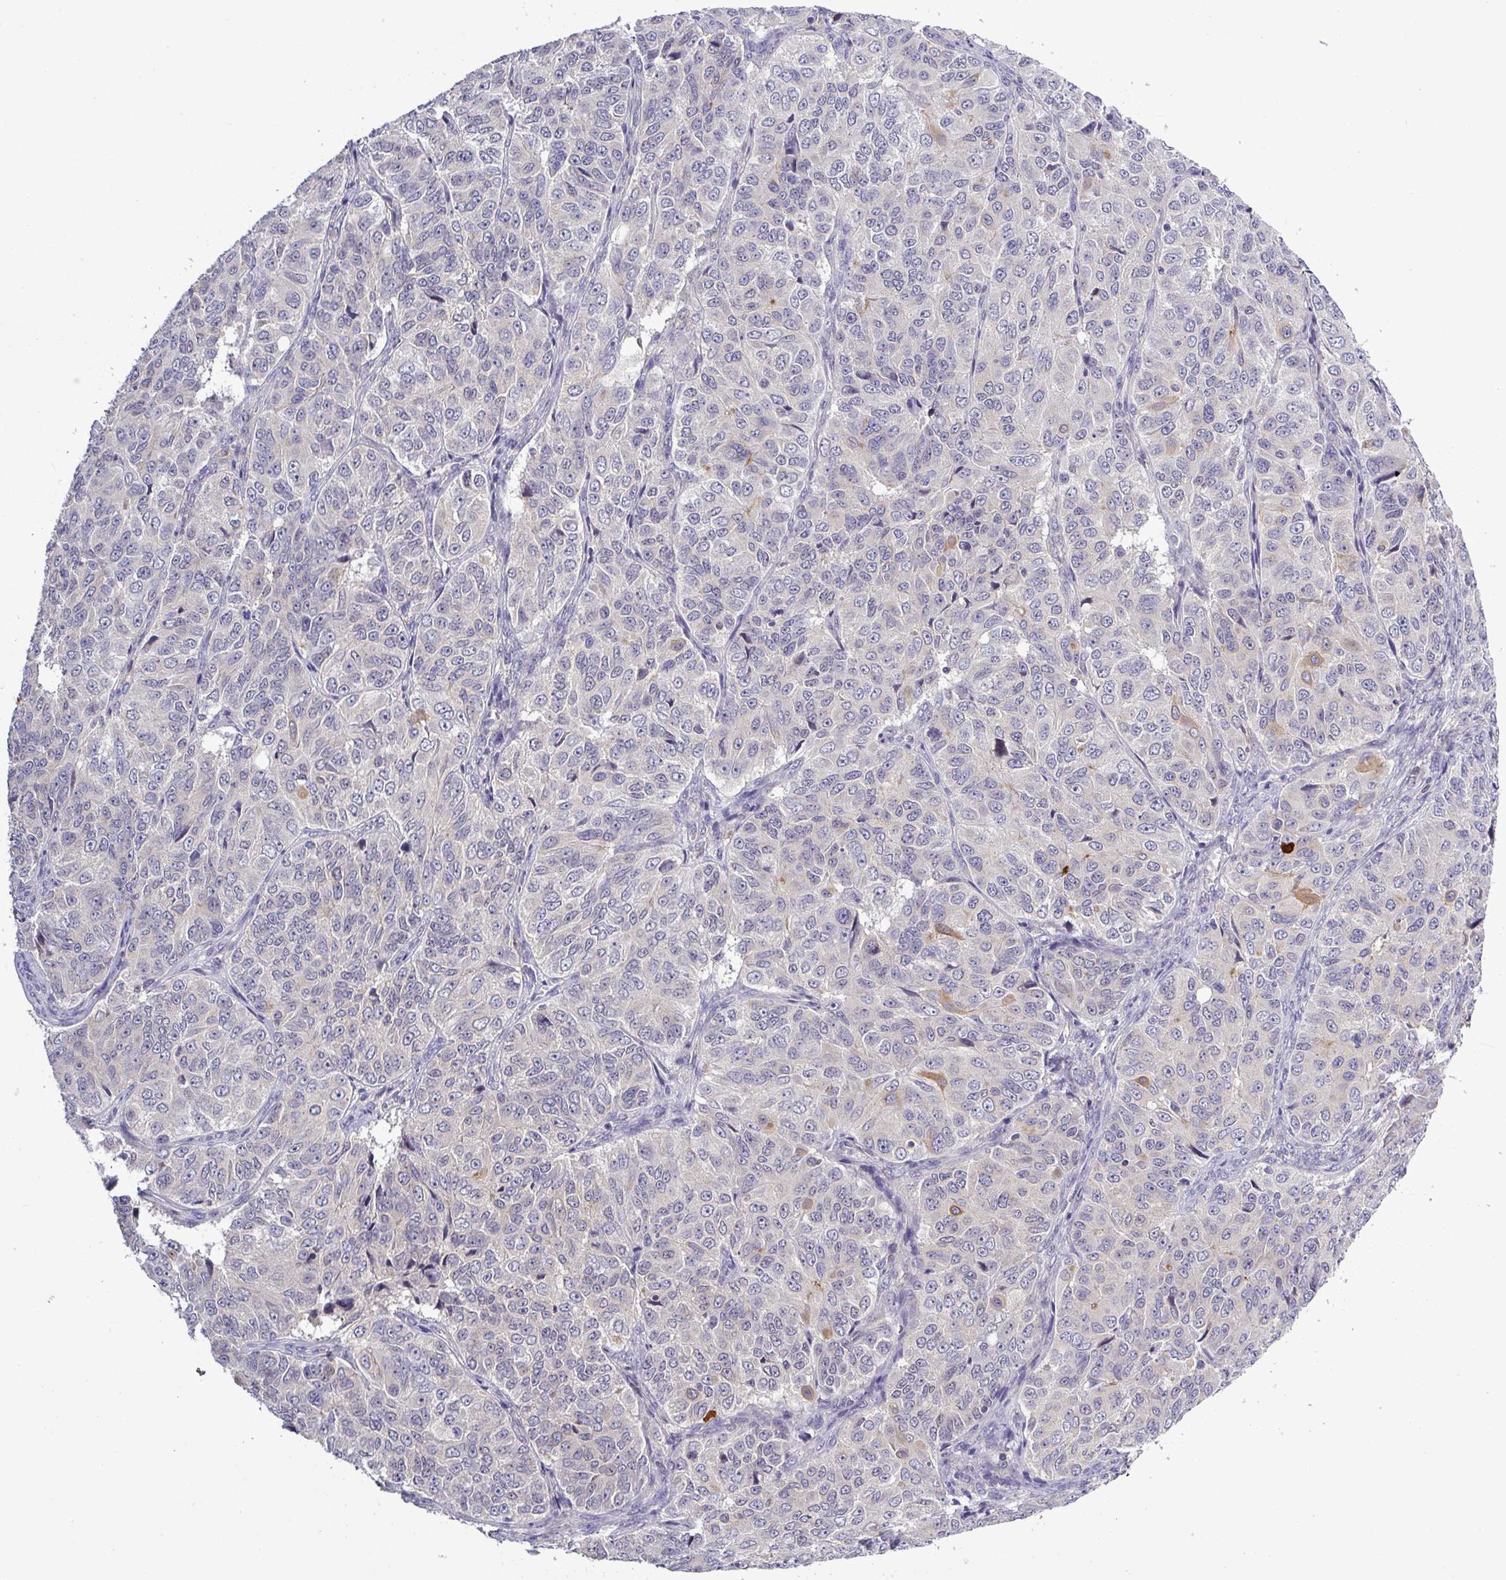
{"staining": {"intensity": "negative", "quantity": "none", "location": "none"}, "tissue": "ovarian cancer", "cell_type": "Tumor cells", "image_type": "cancer", "snomed": [{"axis": "morphology", "description": "Carcinoma, endometroid"}, {"axis": "topography", "description": "Ovary"}], "caption": "Image shows no protein expression in tumor cells of endometroid carcinoma (ovarian) tissue. (Brightfield microscopy of DAB (3,3'-diaminobenzidine) IHC at high magnification).", "gene": "TMEM62", "patient": {"sex": "female", "age": 51}}